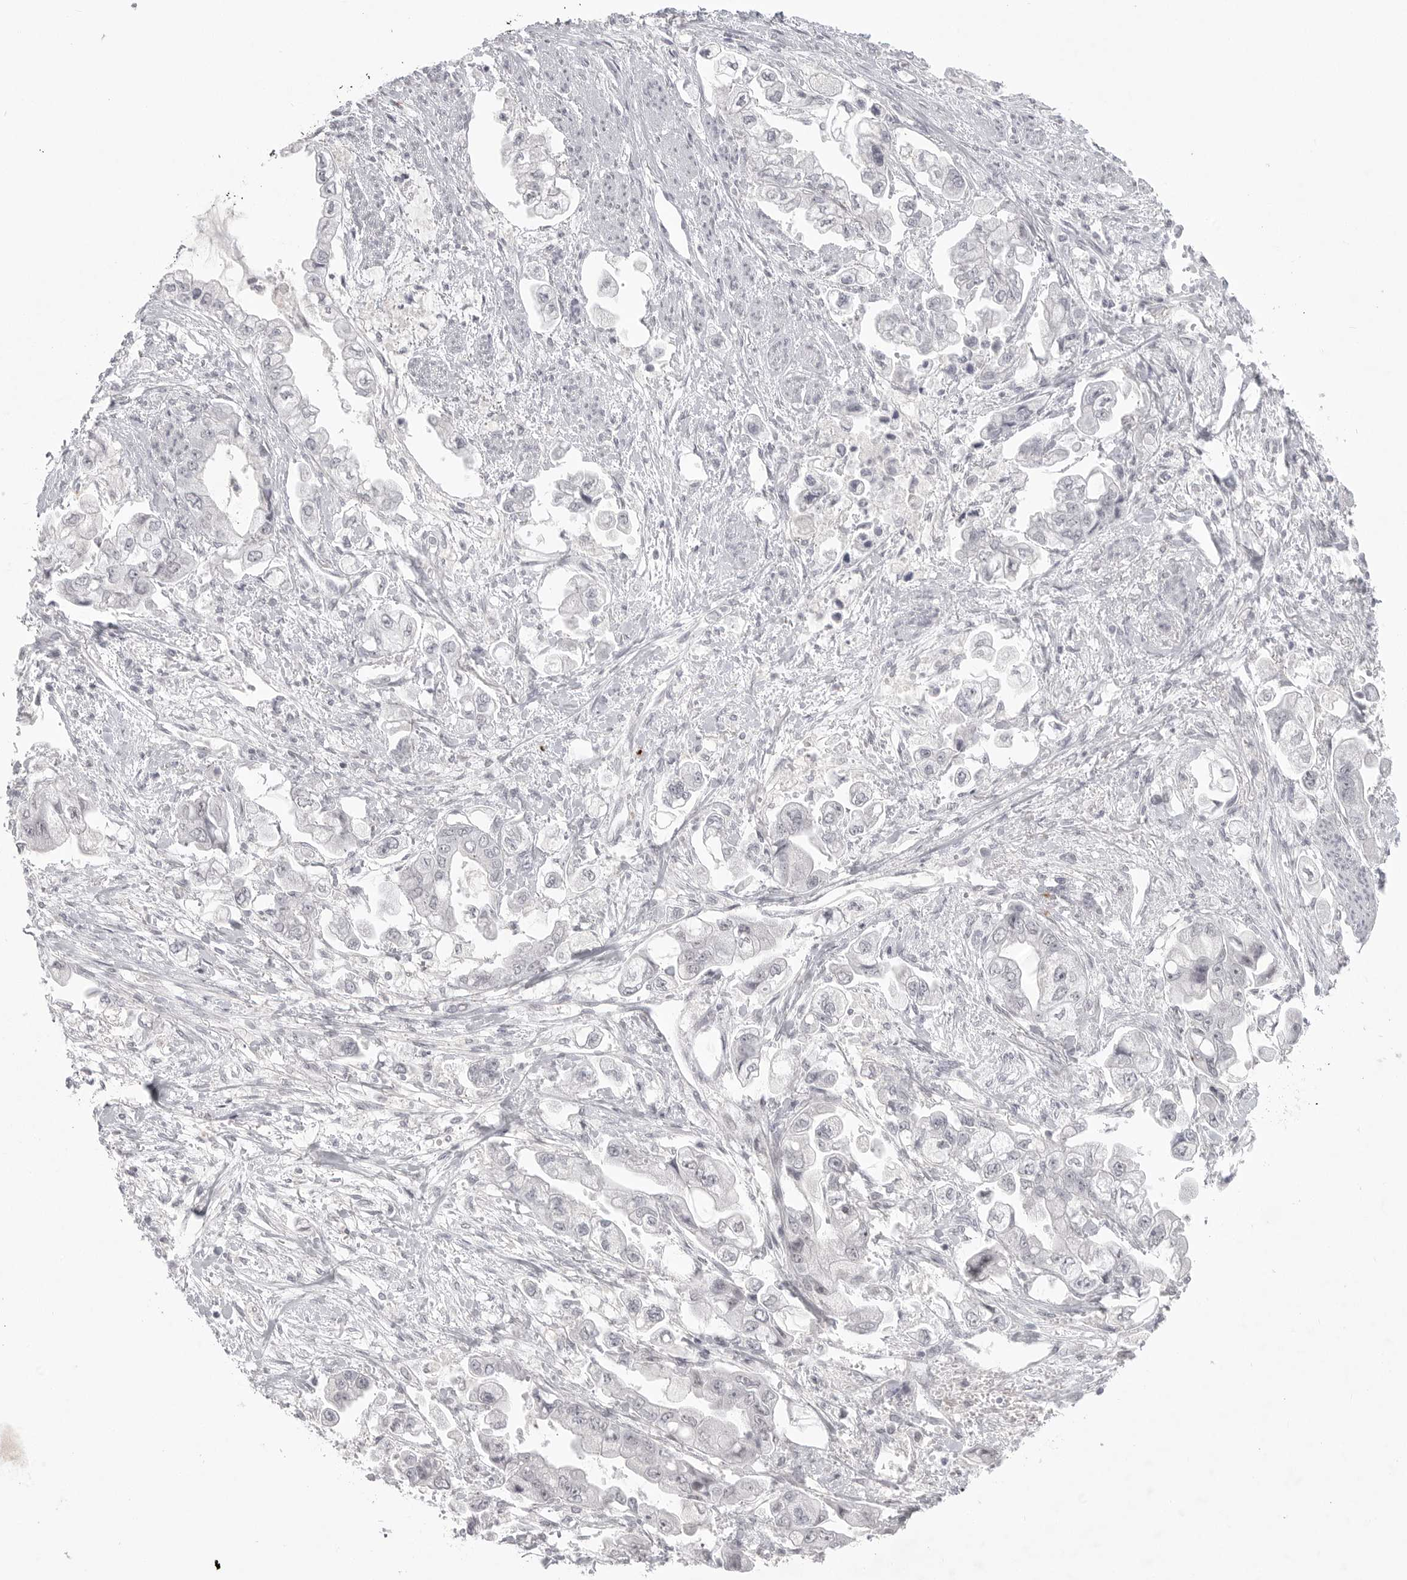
{"staining": {"intensity": "negative", "quantity": "none", "location": "none"}, "tissue": "stomach cancer", "cell_type": "Tumor cells", "image_type": "cancer", "snomed": [{"axis": "morphology", "description": "Adenocarcinoma, NOS"}, {"axis": "topography", "description": "Stomach"}], "caption": "Immunohistochemistry photomicrograph of neoplastic tissue: stomach adenocarcinoma stained with DAB demonstrates no significant protein staining in tumor cells. The staining was performed using DAB to visualize the protein expression in brown, while the nuclei were stained in blue with hematoxylin (Magnification: 20x).", "gene": "TCTN3", "patient": {"sex": "male", "age": 62}}